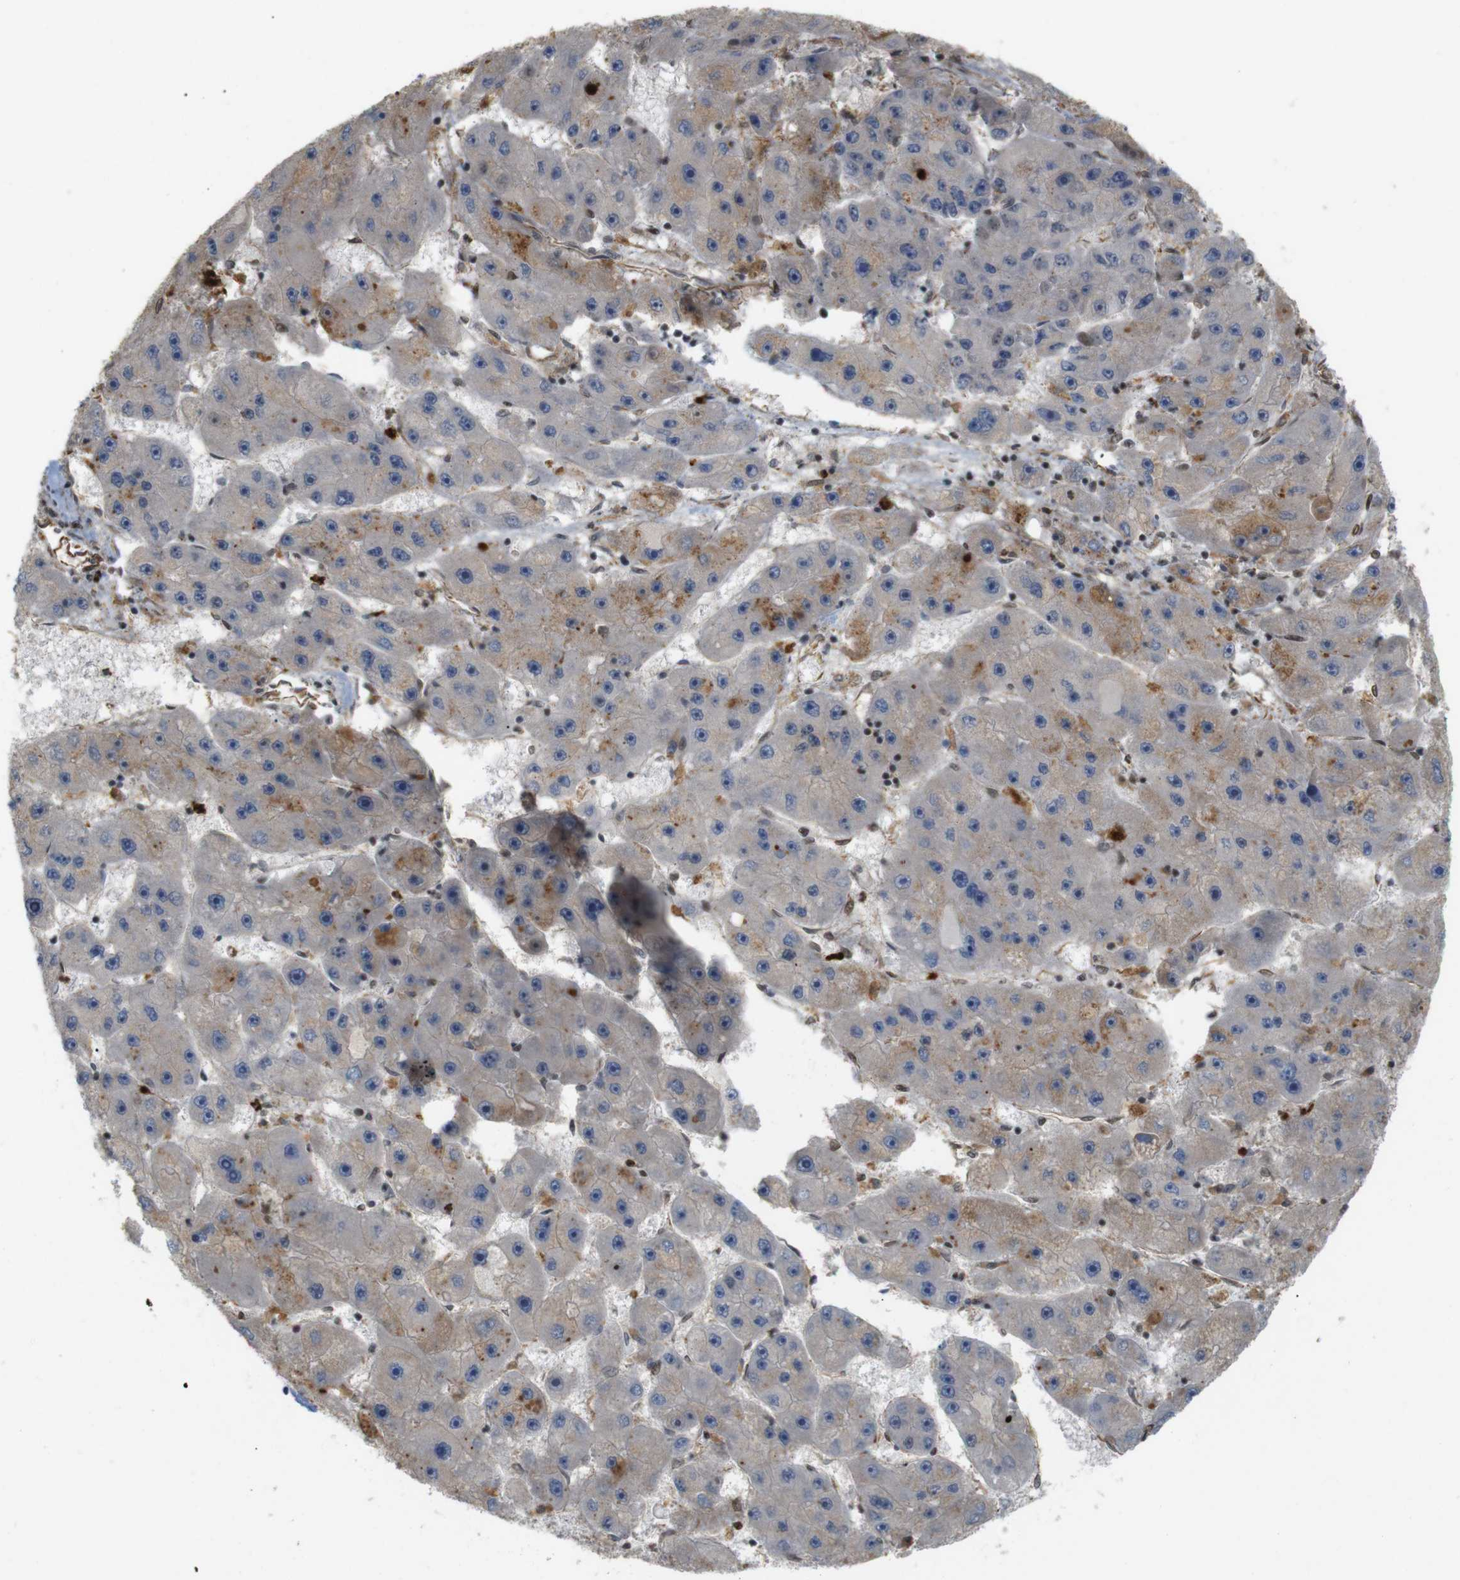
{"staining": {"intensity": "moderate", "quantity": "<25%", "location": "cytoplasmic/membranous"}, "tissue": "liver cancer", "cell_type": "Tumor cells", "image_type": "cancer", "snomed": [{"axis": "morphology", "description": "Carcinoma, Hepatocellular, NOS"}, {"axis": "topography", "description": "Liver"}], "caption": "Protein staining of liver cancer (hepatocellular carcinoma) tissue shows moderate cytoplasmic/membranous positivity in about <25% of tumor cells.", "gene": "SP2", "patient": {"sex": "female", "age": 61}}